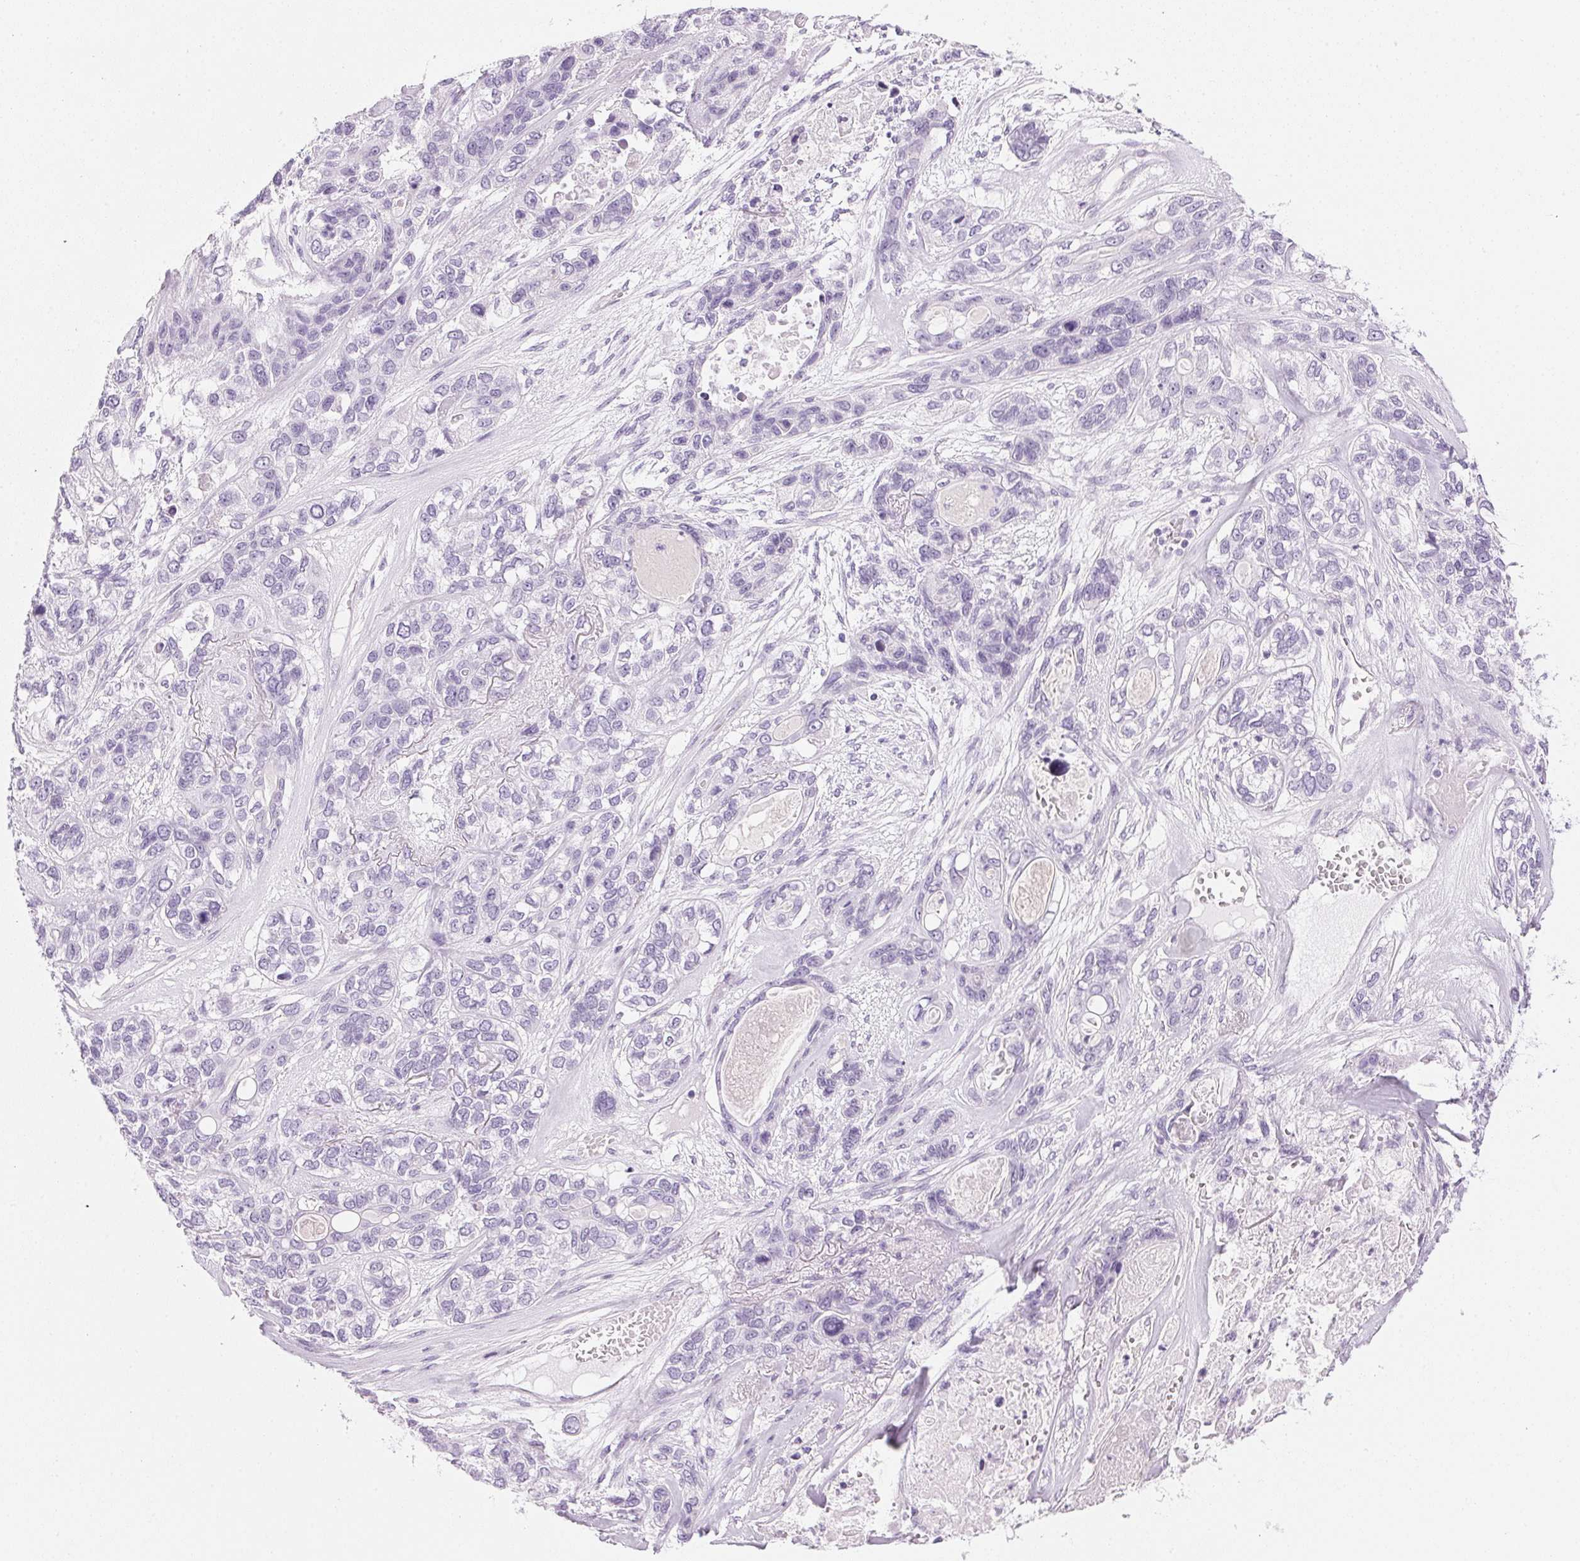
{"staining": {"intensity": "negative", "quantity": "none", "location": "none"}, "tissue": "lung cancer", "cell_type": "Tumor cells", "image_type": "cancer", "snomed": [{"axis": "morphology", "description": "Squamous cell carcinoma, NOS"}, {"axis": "topography", "description": "Lung"}], "caption": "Immunohistochemistry histopathology image of human lung cancer stained for a protein (brown), which displays no expression in tumor cells. (Brightfield microscopy of DAB immunohistochemistry (IHC) at high magnification).", "gene": "IGFBP1", "patient": {"sex": "female", "age": 70}}